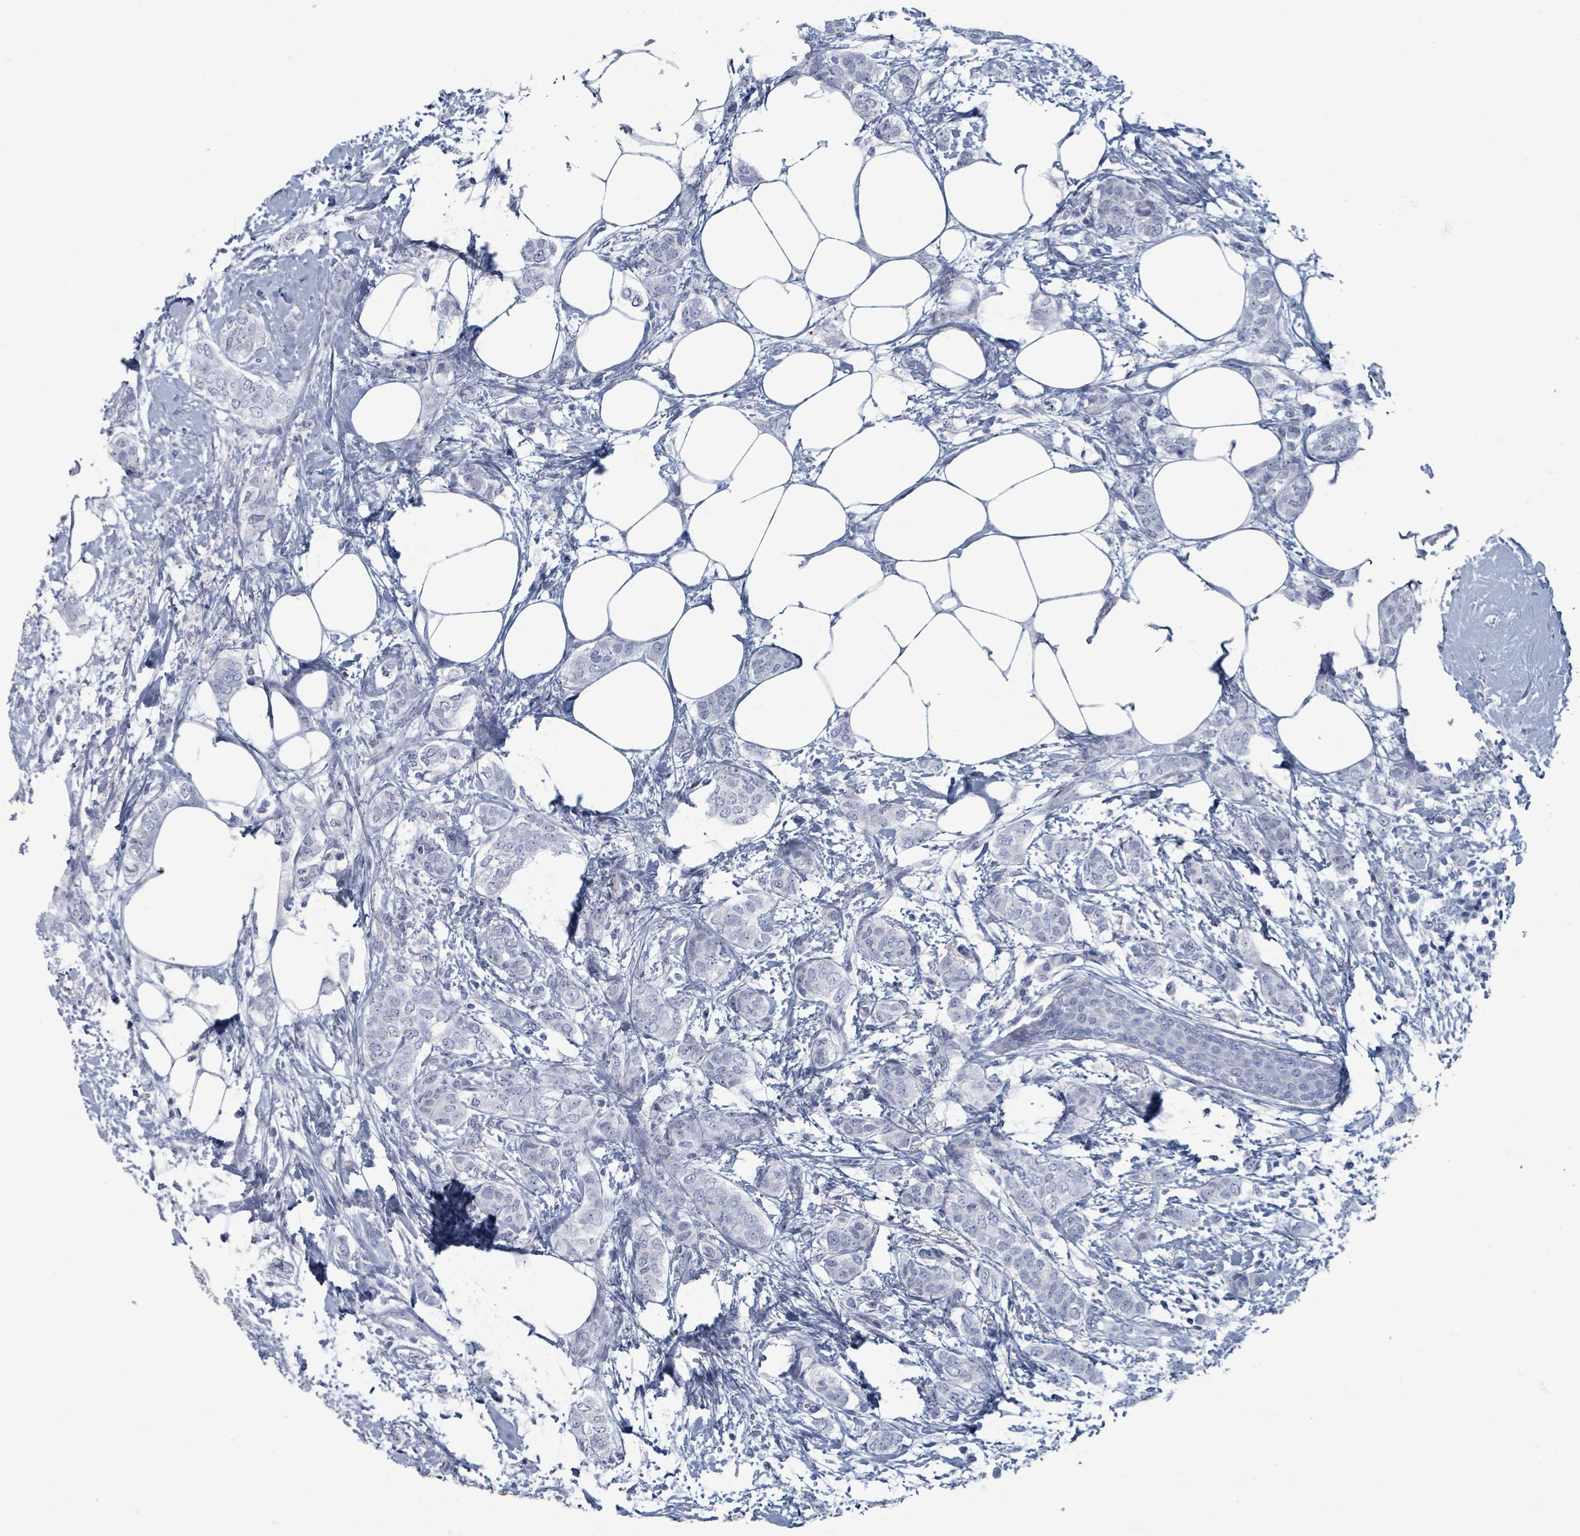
{"staining": {"intensity": "negative", "quantity": "none", "location": "none"}, "tissue": "breast cancer", "cell_type": "Tumor cells", "image_type": "cancer", "snomed": [{"axis": "morphology", "description": "Duct carcinoma"}, {"axis": "topography", "description": "Breast"}], "caption": "Immunohistochemistry photomicrograph of neoplastic tissue: infiltrating ductal carcinoma (breast) stained with DAB reveals no significant protein expression in tumor cells.", "gene": "TAS2R1", "patient": {"sex": "female", "age": 72}}